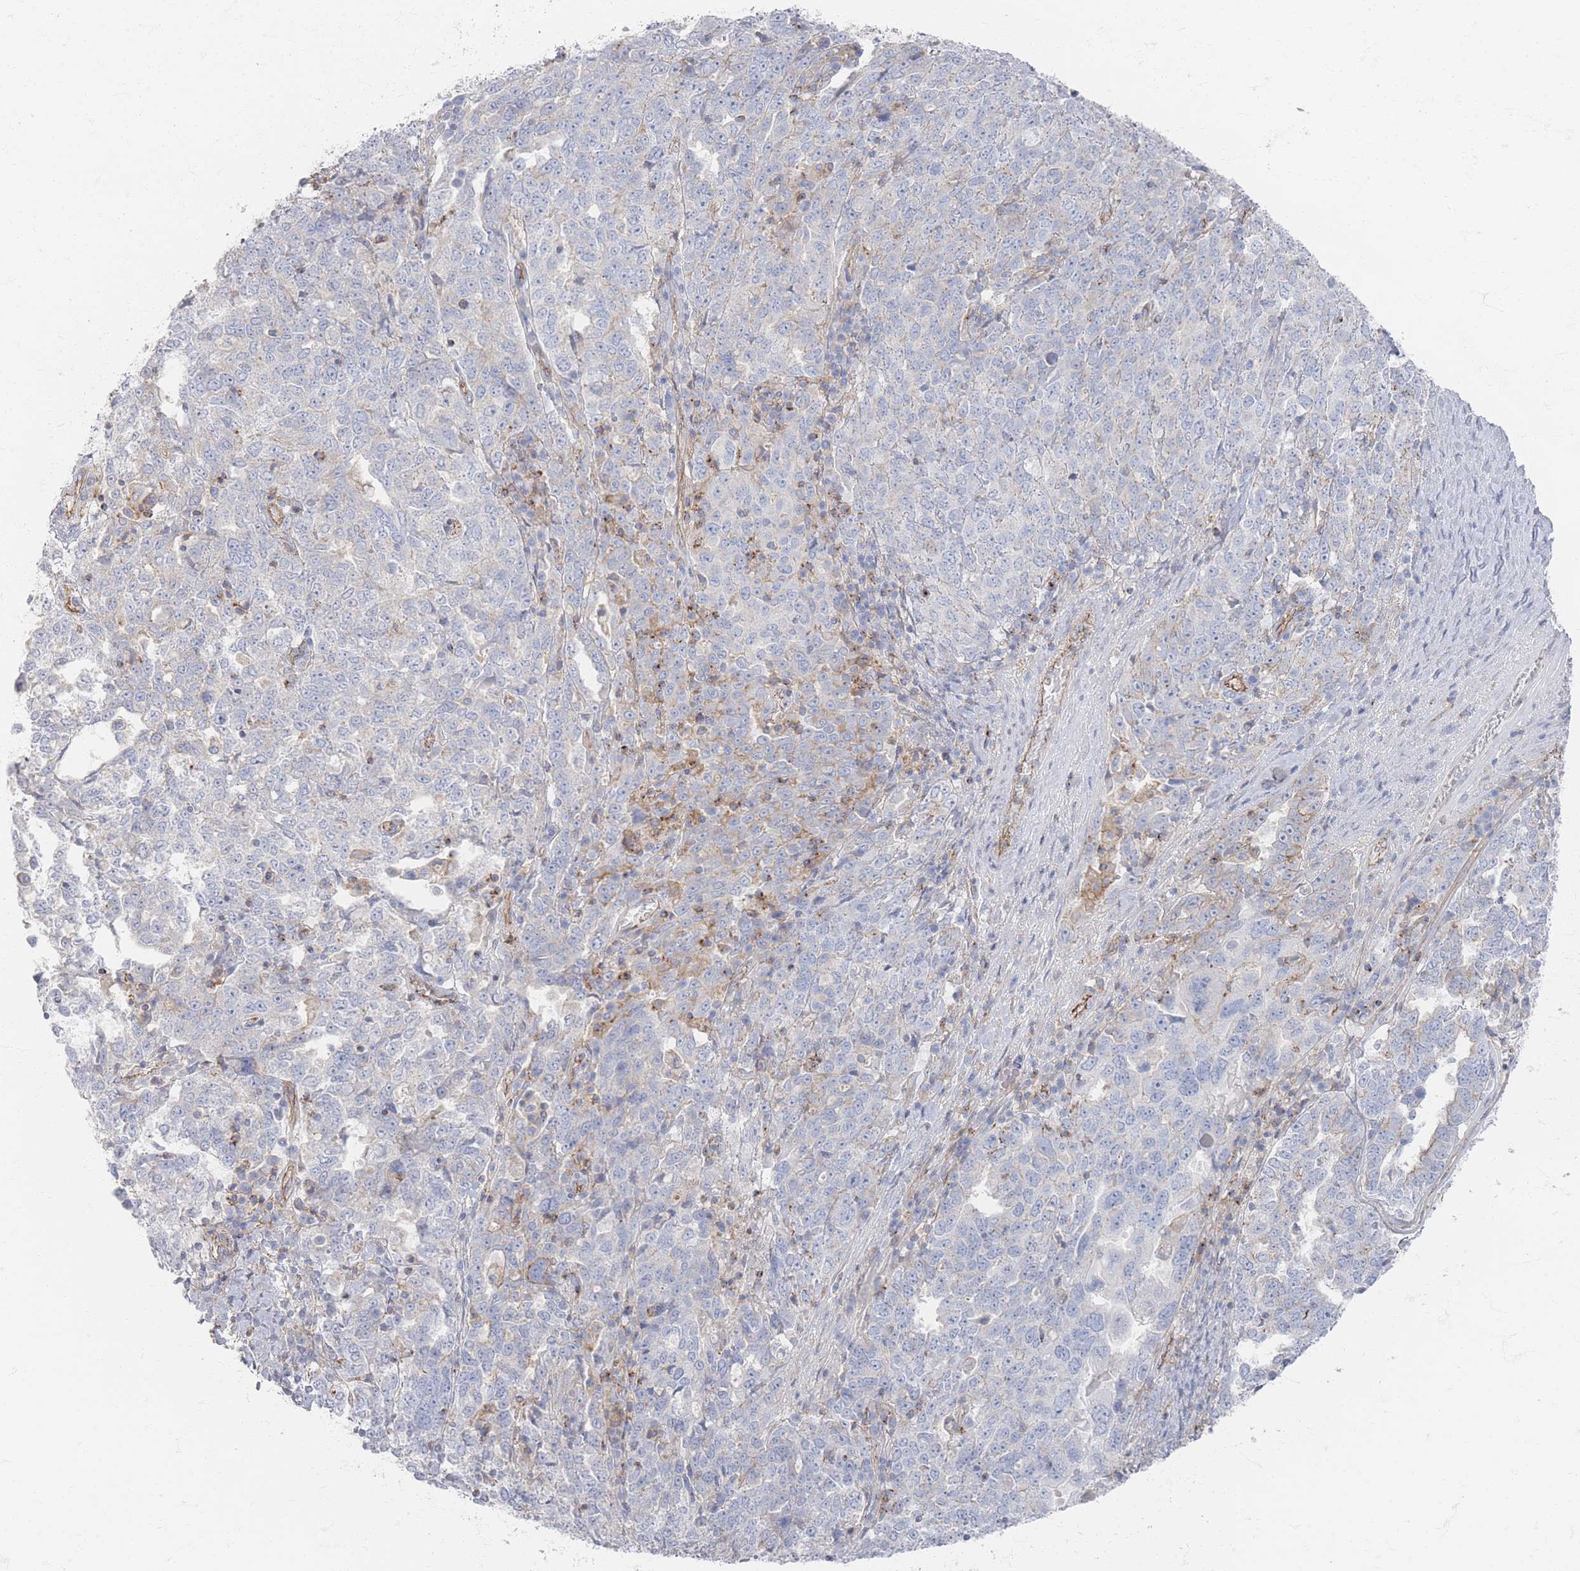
{"staining": {"intensity": "negative", "quantity": "none", "location": "none"}, "tissue": "ovarian cancer", "cell_type": "Tumor cells", "image_type": "cancer", "snomed": [{"axis": "morphology", "description": "Carcinoma, endometroid"}, {"axis": "topography", "description": "Ovary"}], "caption": "This is an IHC histopathology image of human ovarian cancer. There is no staining in tumor cells.", "gene": "GNB1", "patient": {"sex": "female", "age": 62}}